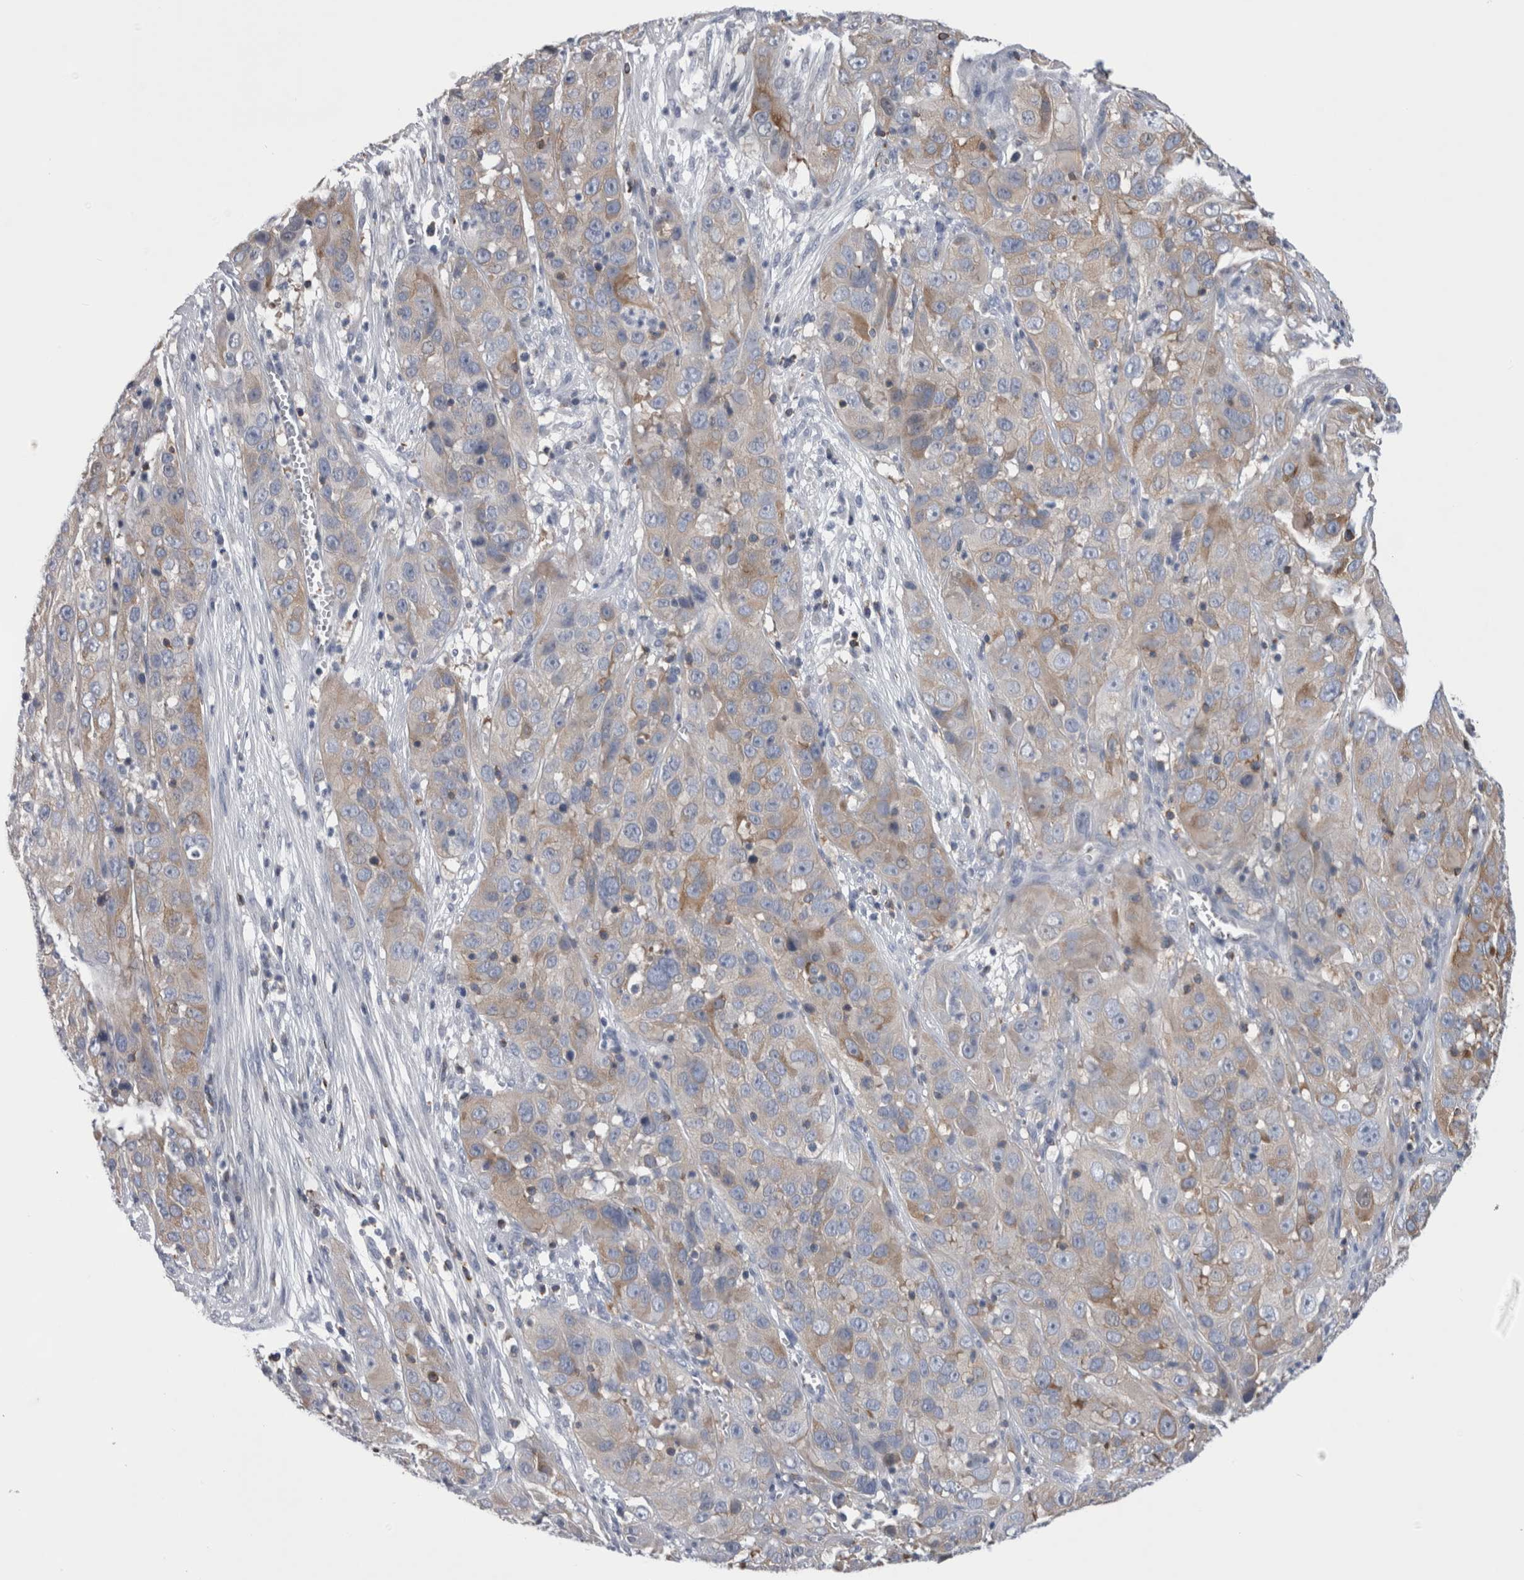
{"staining": {"intensity": "weak", "quantity": "<25%", "location": "cytoplasmic/membranous"}, "tissue": "cervical cancer", "cell_type": "Tumor cells", "image_type": "cancer", "snomed": [{"axis": "morphology", "description": "Squamous cell carcinoma, NOS"}, {"axis": "topography", "description": "Cervix"}], "caption": "DAB immunohistochemical staining of human cervical cancer (squamous cell carcinoma) exhibits no significant staining in tumor cells. Nuclei are stained in blue.", "gene": "DCTN6", "patient": {"sex": "female", "age": 32}}